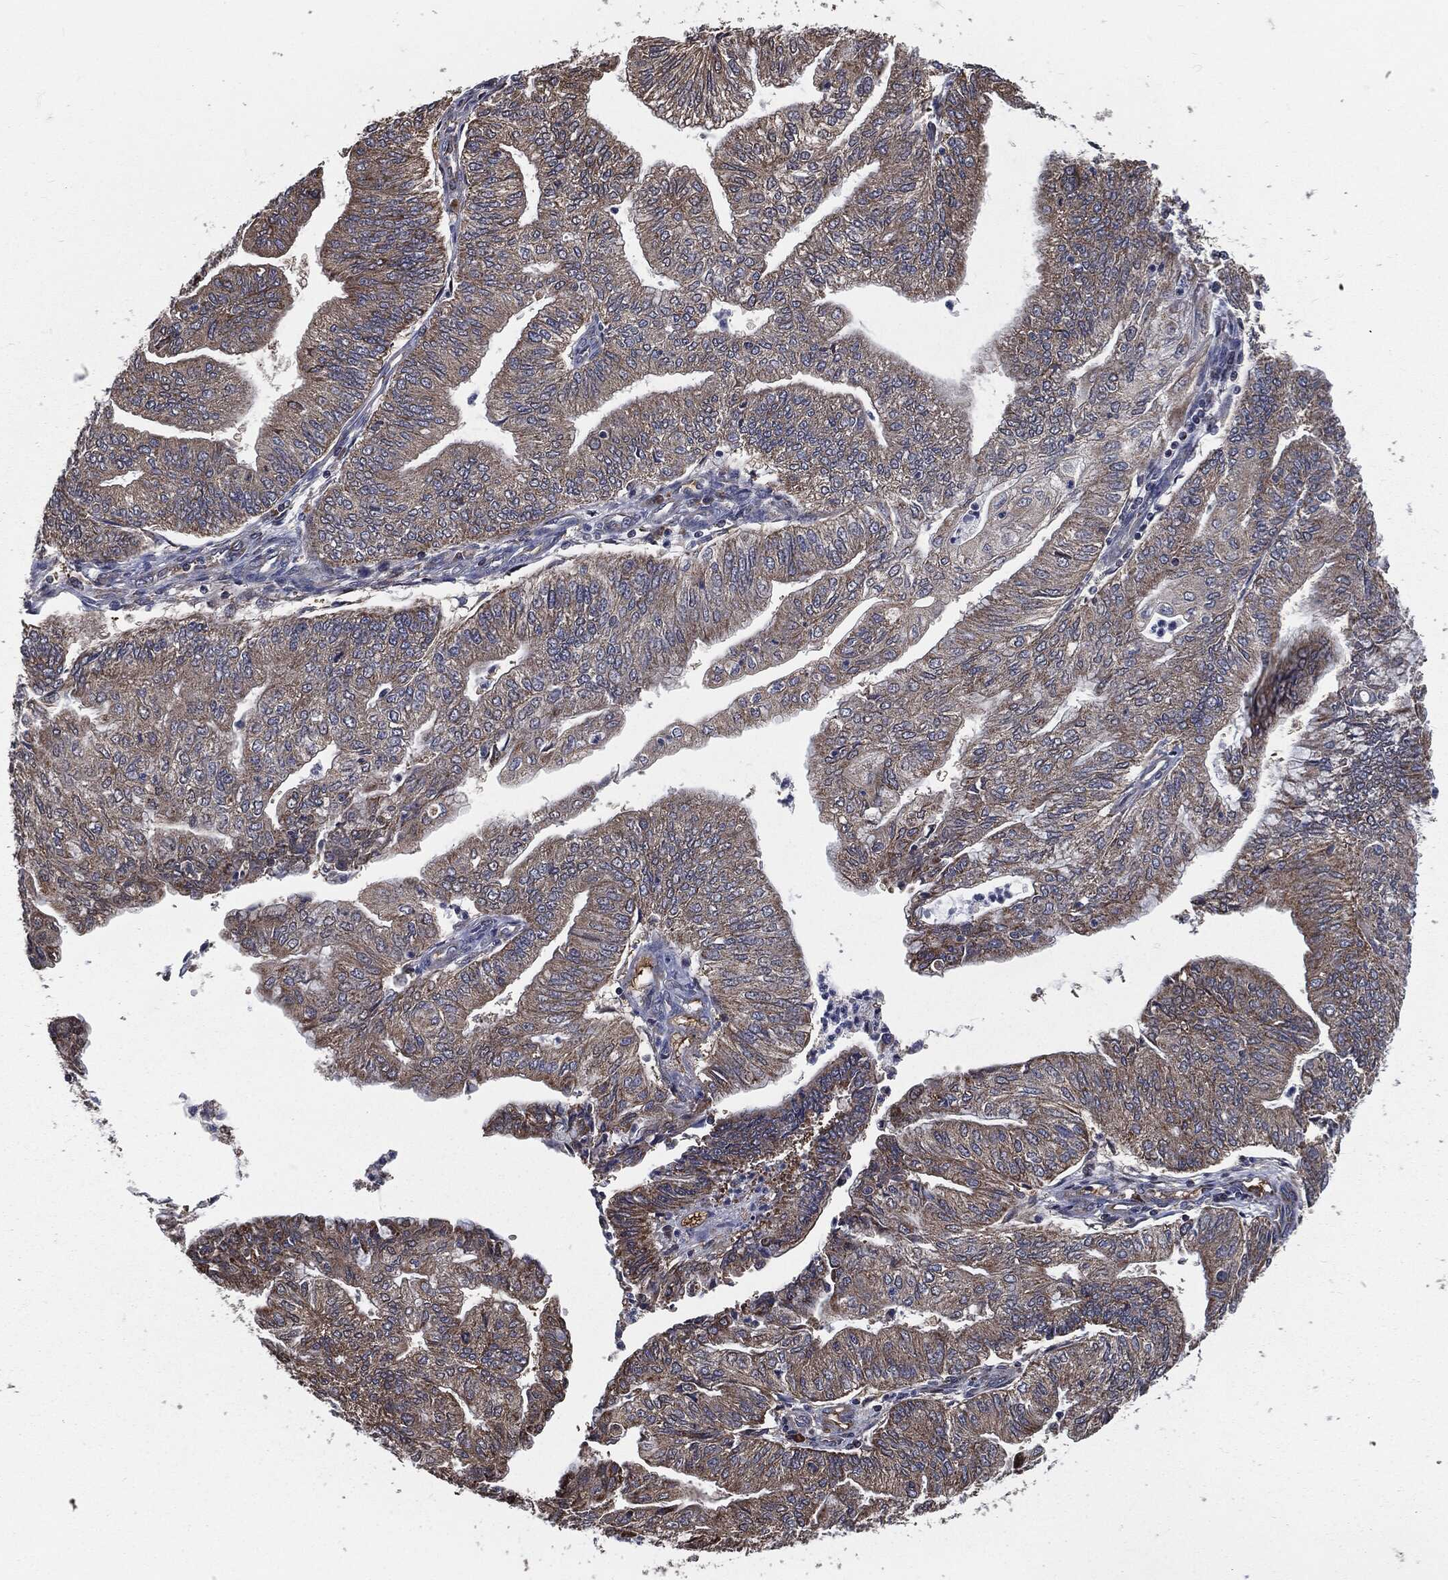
{"staining": {"intensity": "weak", "quantity": ">75%", "location": "cytoplasmic/membranous"}, "tissue": "endometrial cancer", "cell_type": "Tumor cells", "image_type": "cancer", "snomed": [{"axis": "morphology", "description": "Adenocarcinoma, NOS"}, {"axis": "topography", "description": "Endometrium"}], "caption": "Tumor cells demonstrate low levels of weak cytoplasmic/membranous expression in approximately >75% of cells in adenocarcinoma (endometrial). Nuclei are stained in blue.", "gene": "PRDX4", "patient": {"sex": "female", "age": 59}}